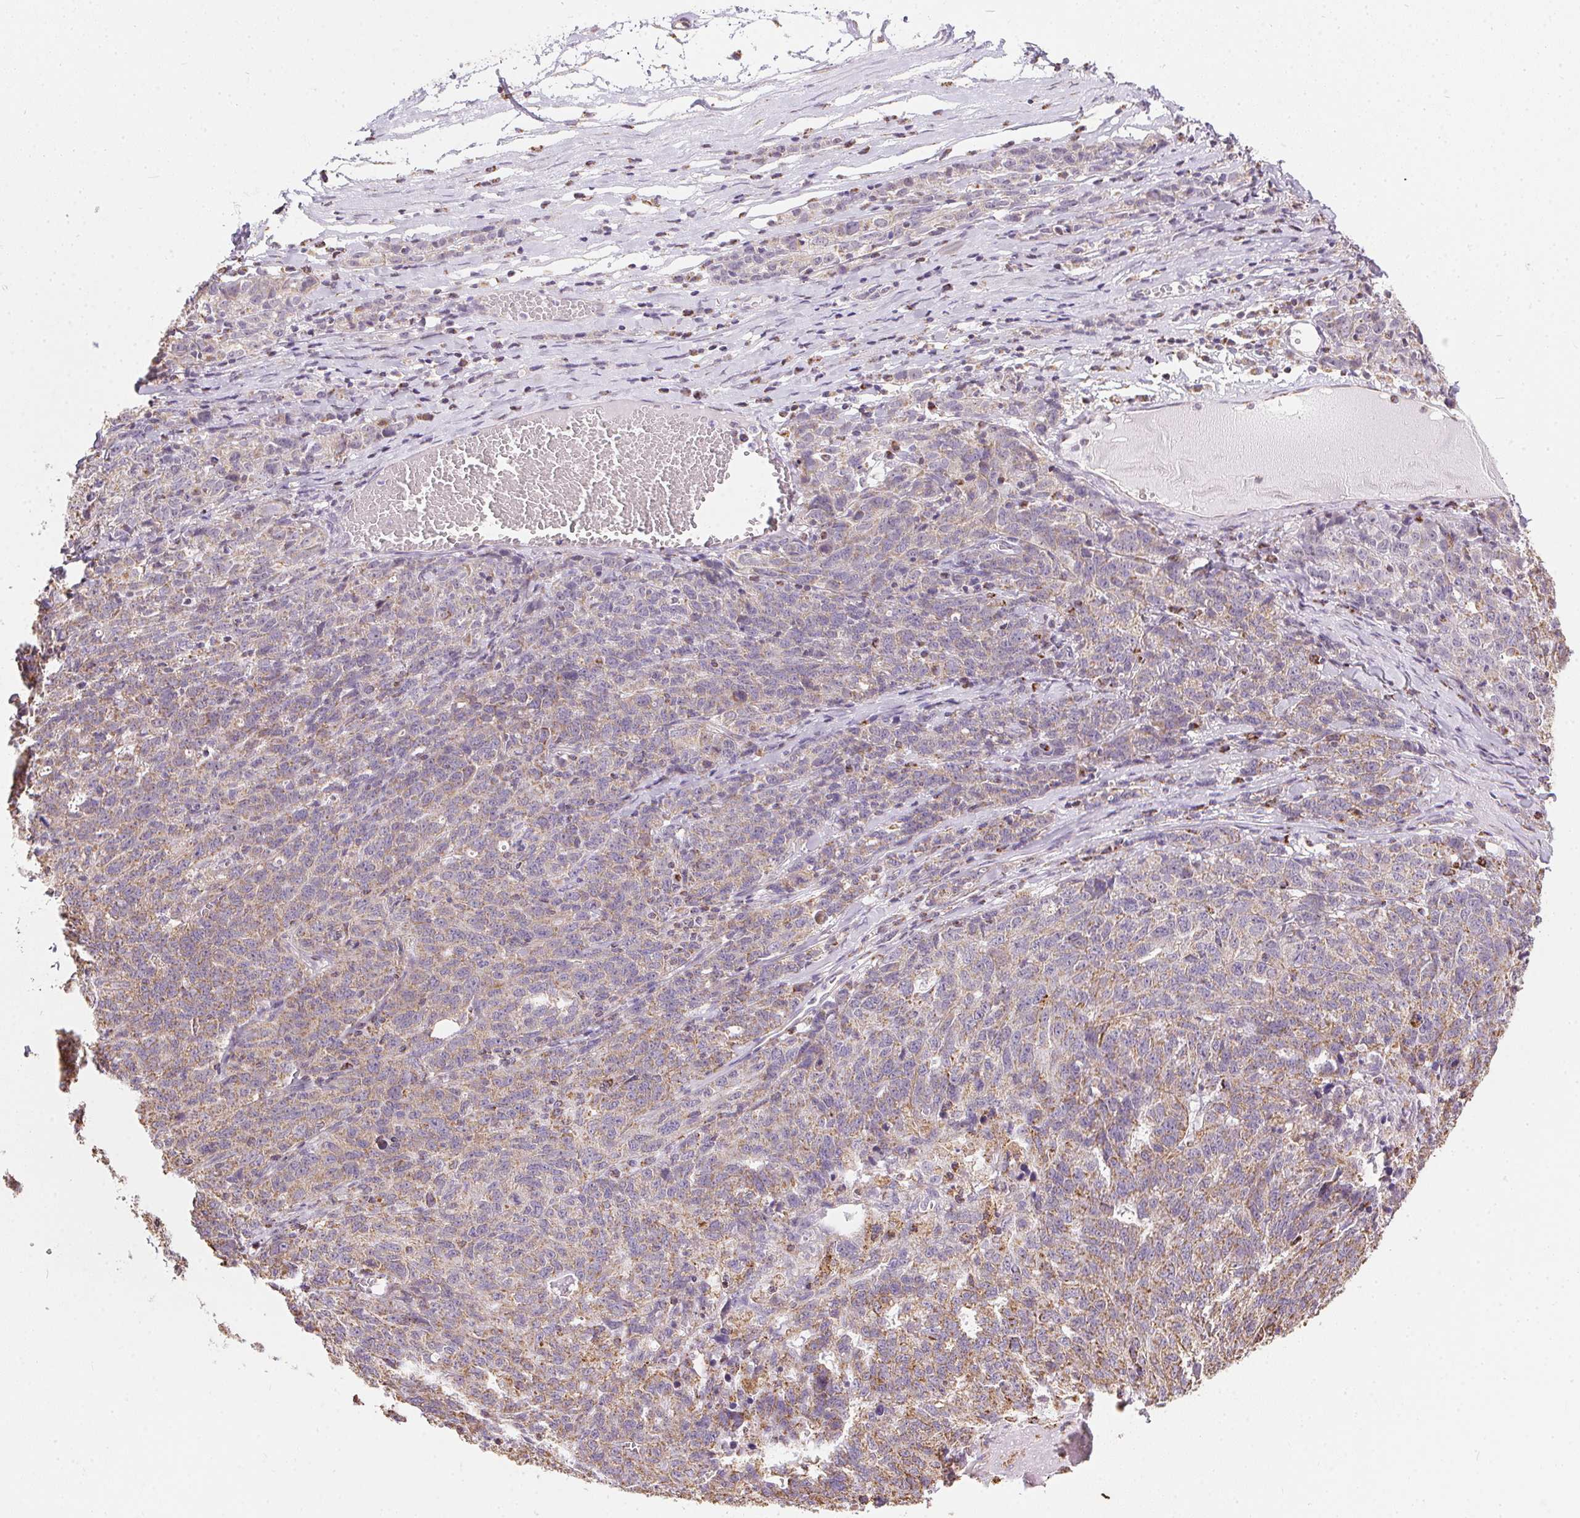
{"staining": {"intensity": "moderate", "quantity": "25%-75%", "location": "cytoplasmic/membranous"}, "tissue": "ovarian cancer", "cell_type": "Tumor cells", "image_type": "cancer", "snomed": [{"axis": "morphology", "description": "Cystadenocarcinoma, serous, NOS"}, {"axis": "topography", "description": "Ovary"}], "caption": "Human ovarian cancer stained with a brown dye displays moderate cytoplasmic/membranous positive positivity in approximately 25%-75% of tumor cells.", "gene": "MAPK11", "patient": {"sex": "female", "age": 71}}